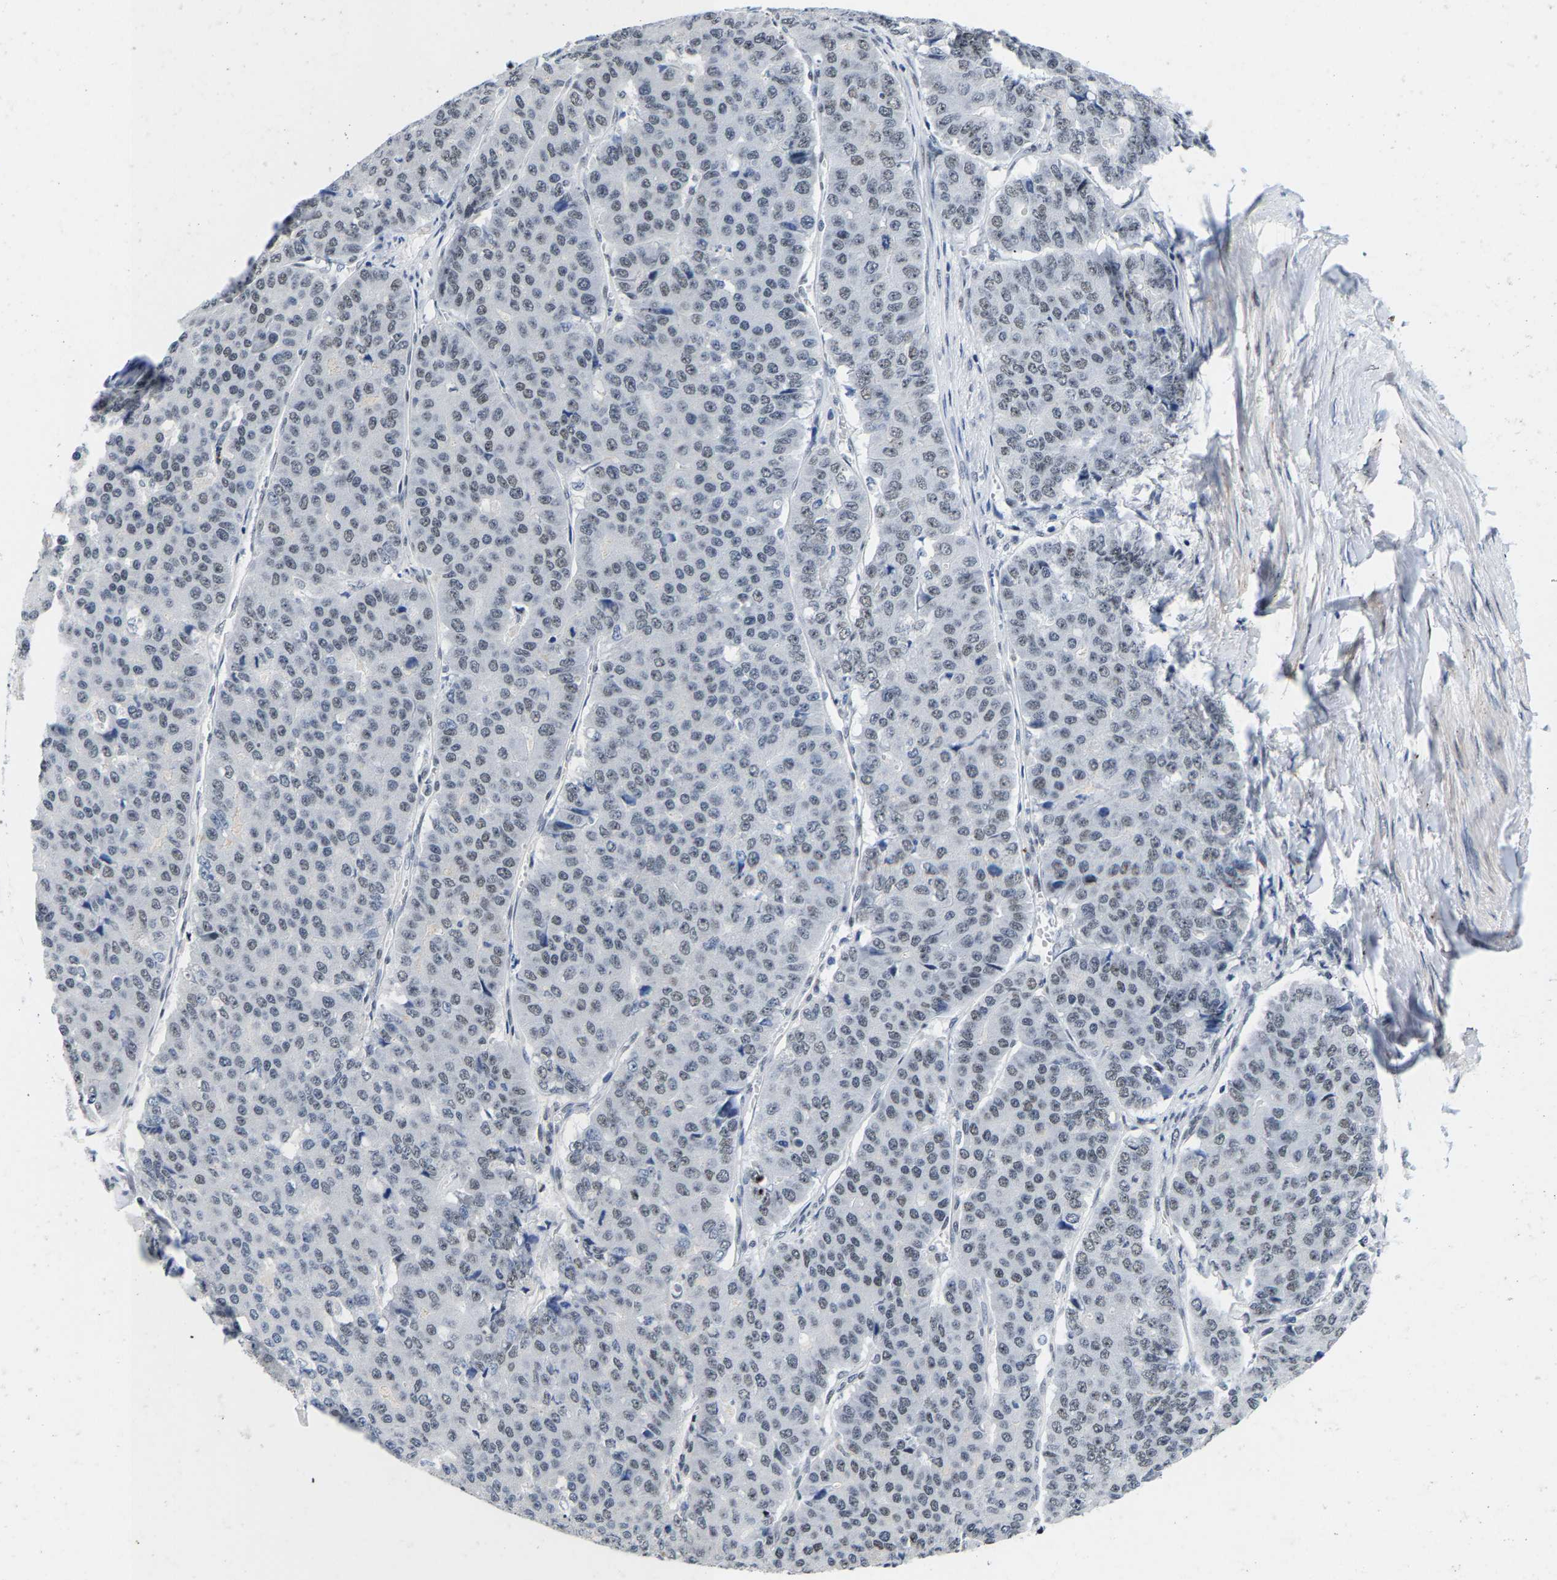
{"staining": {"intensity": "weak", "quantity": "<25%", "location": "nuclear"}, "tissue": "pancreatic cancer", "cell_type": "Tumor cells", "image_type": "cancer", "snomed": [{"axis": "morphology", "description": "Adenocarcinoma, NOS"}, {"axis": "topography", "description": "Pancreas"}], "caption": "Adenocarcinoma (pancreatic) was stained to show a protein in brown. There is no significant expression in tumor cells.", "gene": "SETD1B", "patient": {"sex": "male", "age": 50}}